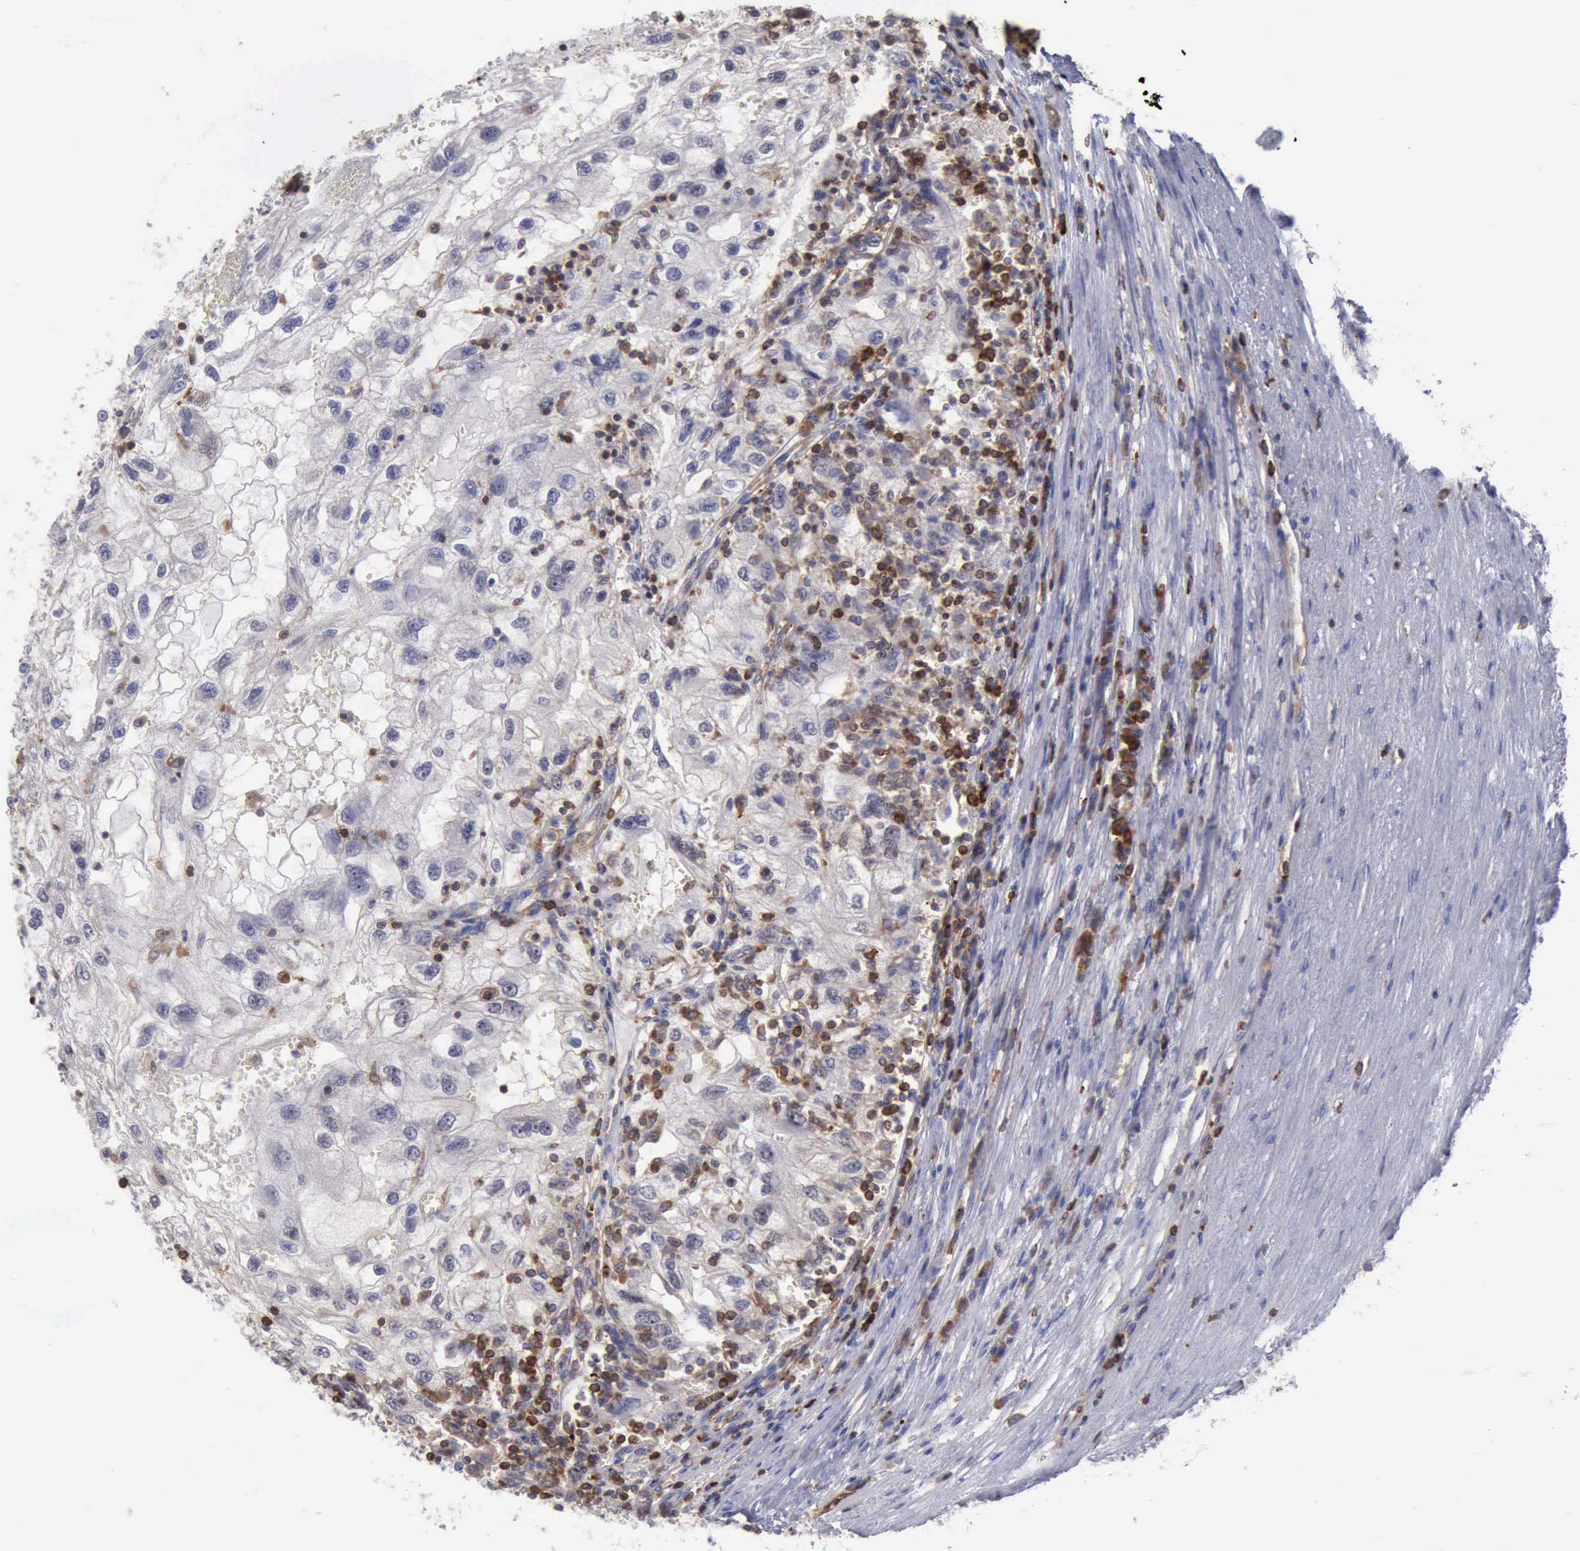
{"staining": {"intensity": "negative", "quantity": "none", "location": "none"}, "tissue": "renal cancer", "cell_type": "Tumor cells", "image_type": "cancer", "snomed": [{"axis": "morphology", "description": "Normal tissue, NOS"}, {"axis": "morphology", "description": "Adenocarcinoma, NOS"}, {"axis": "topography", "description": "Kidney"}], "caption": "Human adenocarcinoma (renal) stained for a protein using immunohistochemistry (IHC) displays no positivity in tumor cells.", "gene": "PDCD4", "patient": {"sex": "male", "age": 71}}